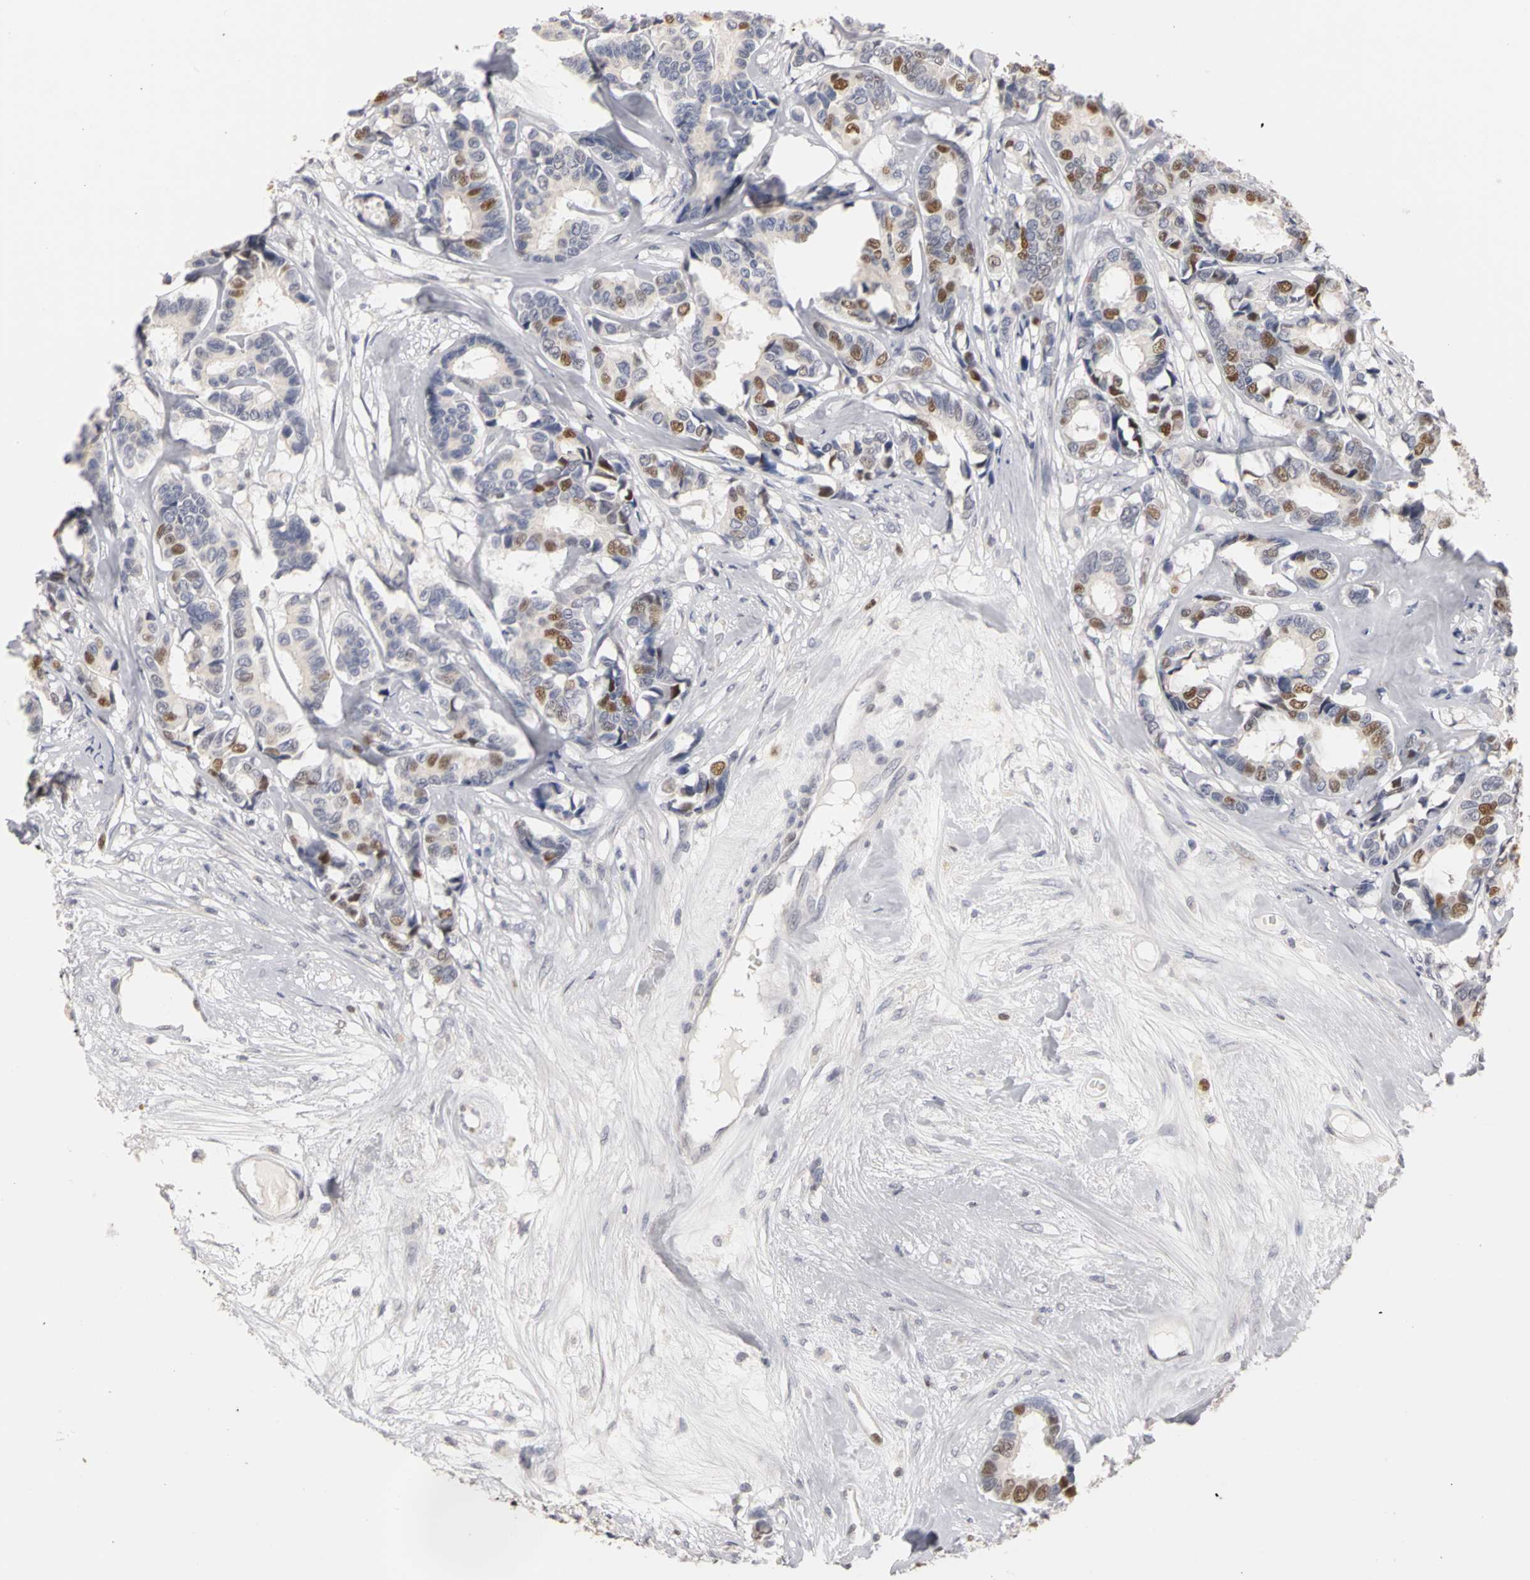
{"staining": {"intensity": "strong", "quantity": "25%-75%", "location": "nuclear"}, "tissue": "breast cancer", "cell_type": "Tumor cells", "image_type": "cancer", "snomed": [{"axis": "morphology", "description": "Duct carcinoma"}, {"axis": "topography", "description": "Breast"}], "caption": "The micrograph demonstrates a brown stain indicating the presence of a protein in the nuclear of tumor cells in breast cancer.", "gene": "MCM6", "patient": {"sex": "female", "age": 87}}